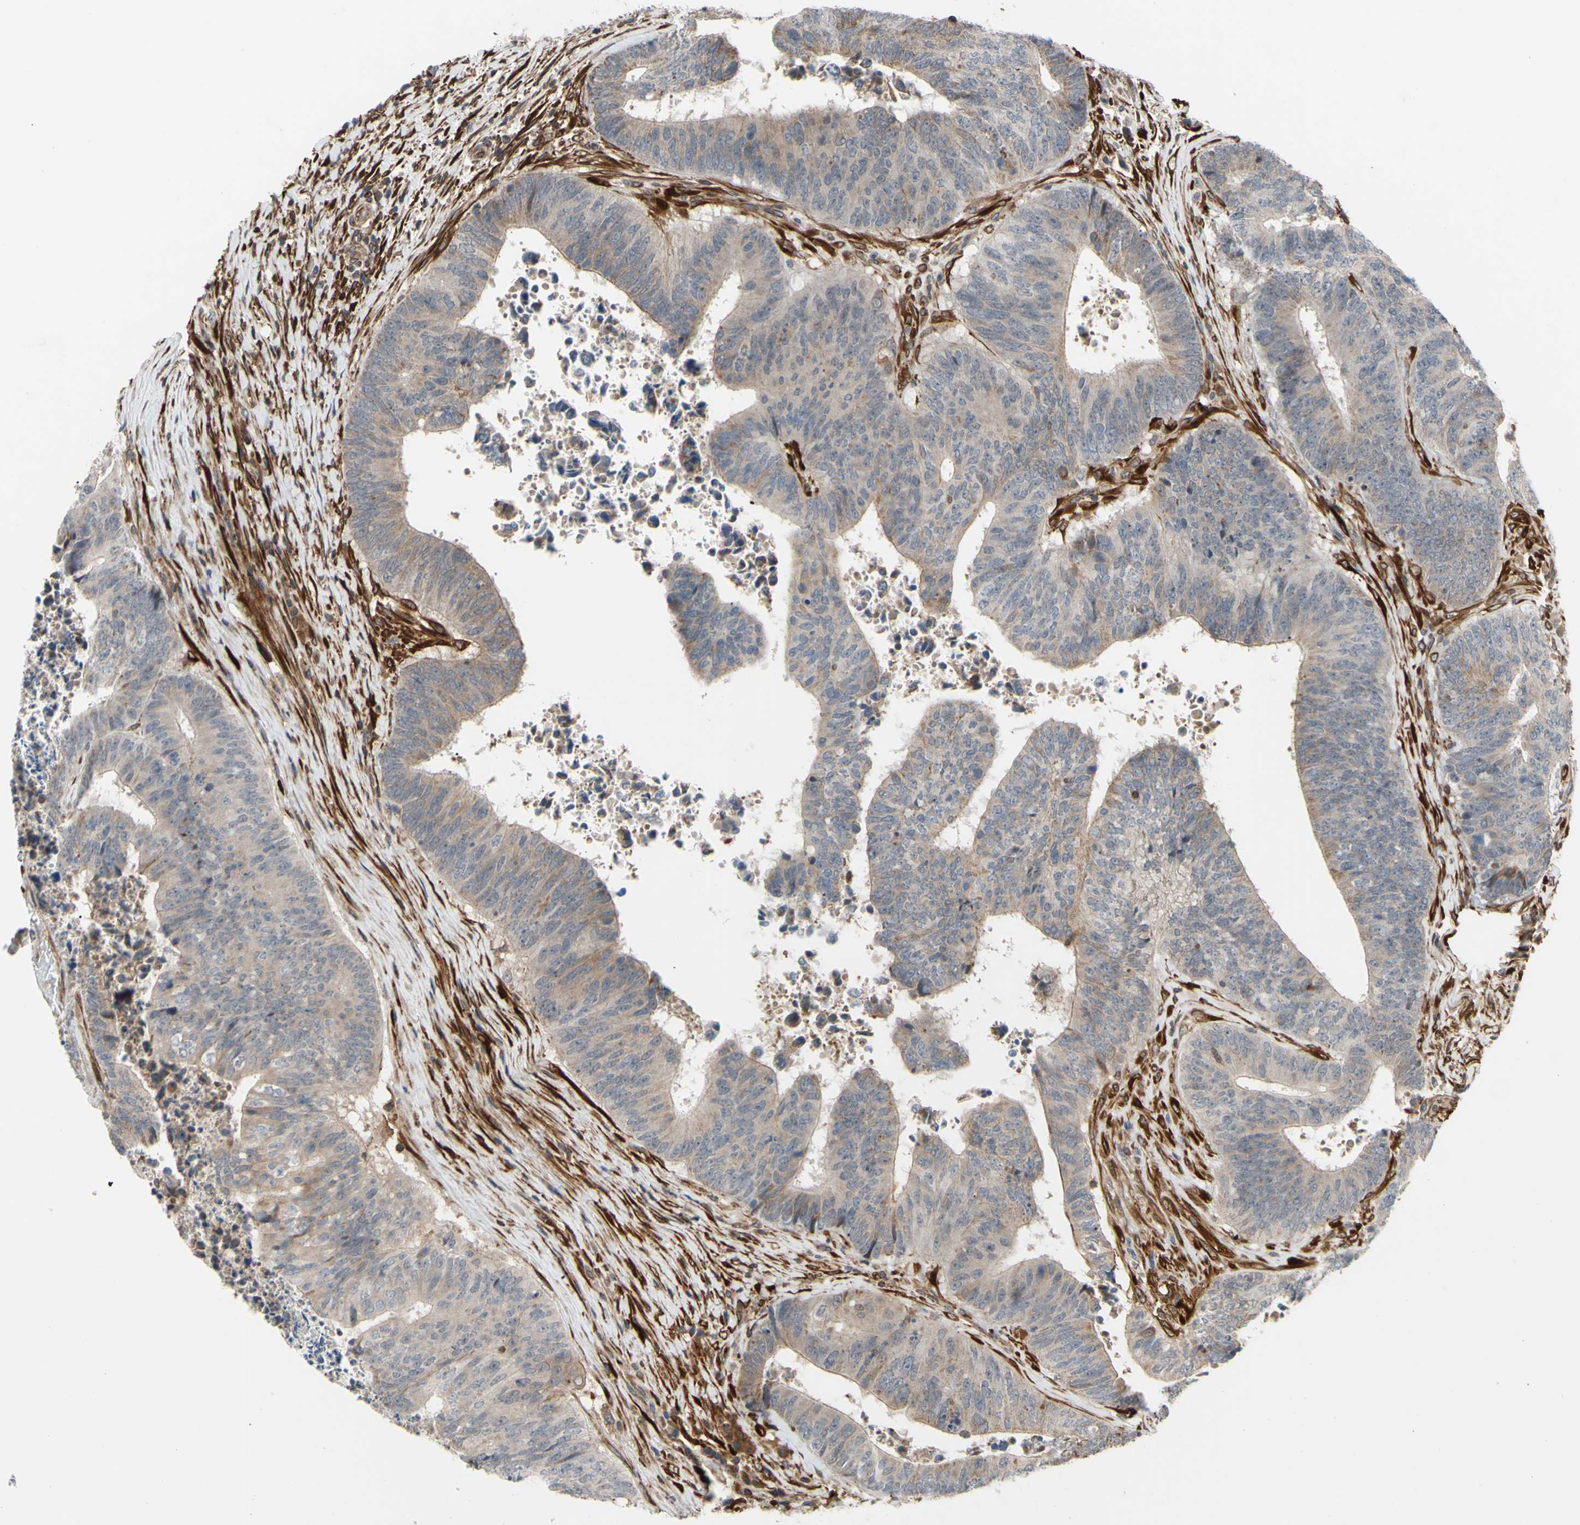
{"staining": {"intensity": "weak", "quantity": ">75%", "location": "cytoplasmic/membranous"}, "tissue": "colorectal cancer", "cell_type": "Tumor cells", "image_type": "cancer", "snomed": [{"axis": "morphology", "description": "Adenocarcinoma, NOS"}, {"axis": "topography", "description": "Rectum"}], "caption": "A histopathology image of adenocarcinoma (colorectal) stained for a protein shows weak cytoplasmic/membranous brown staining in tumor cells. (DAB IHC with brightfield microscopy, high magnification).", "gene": "PRAF2", "patient": {"sex": "male", "age": 72}}